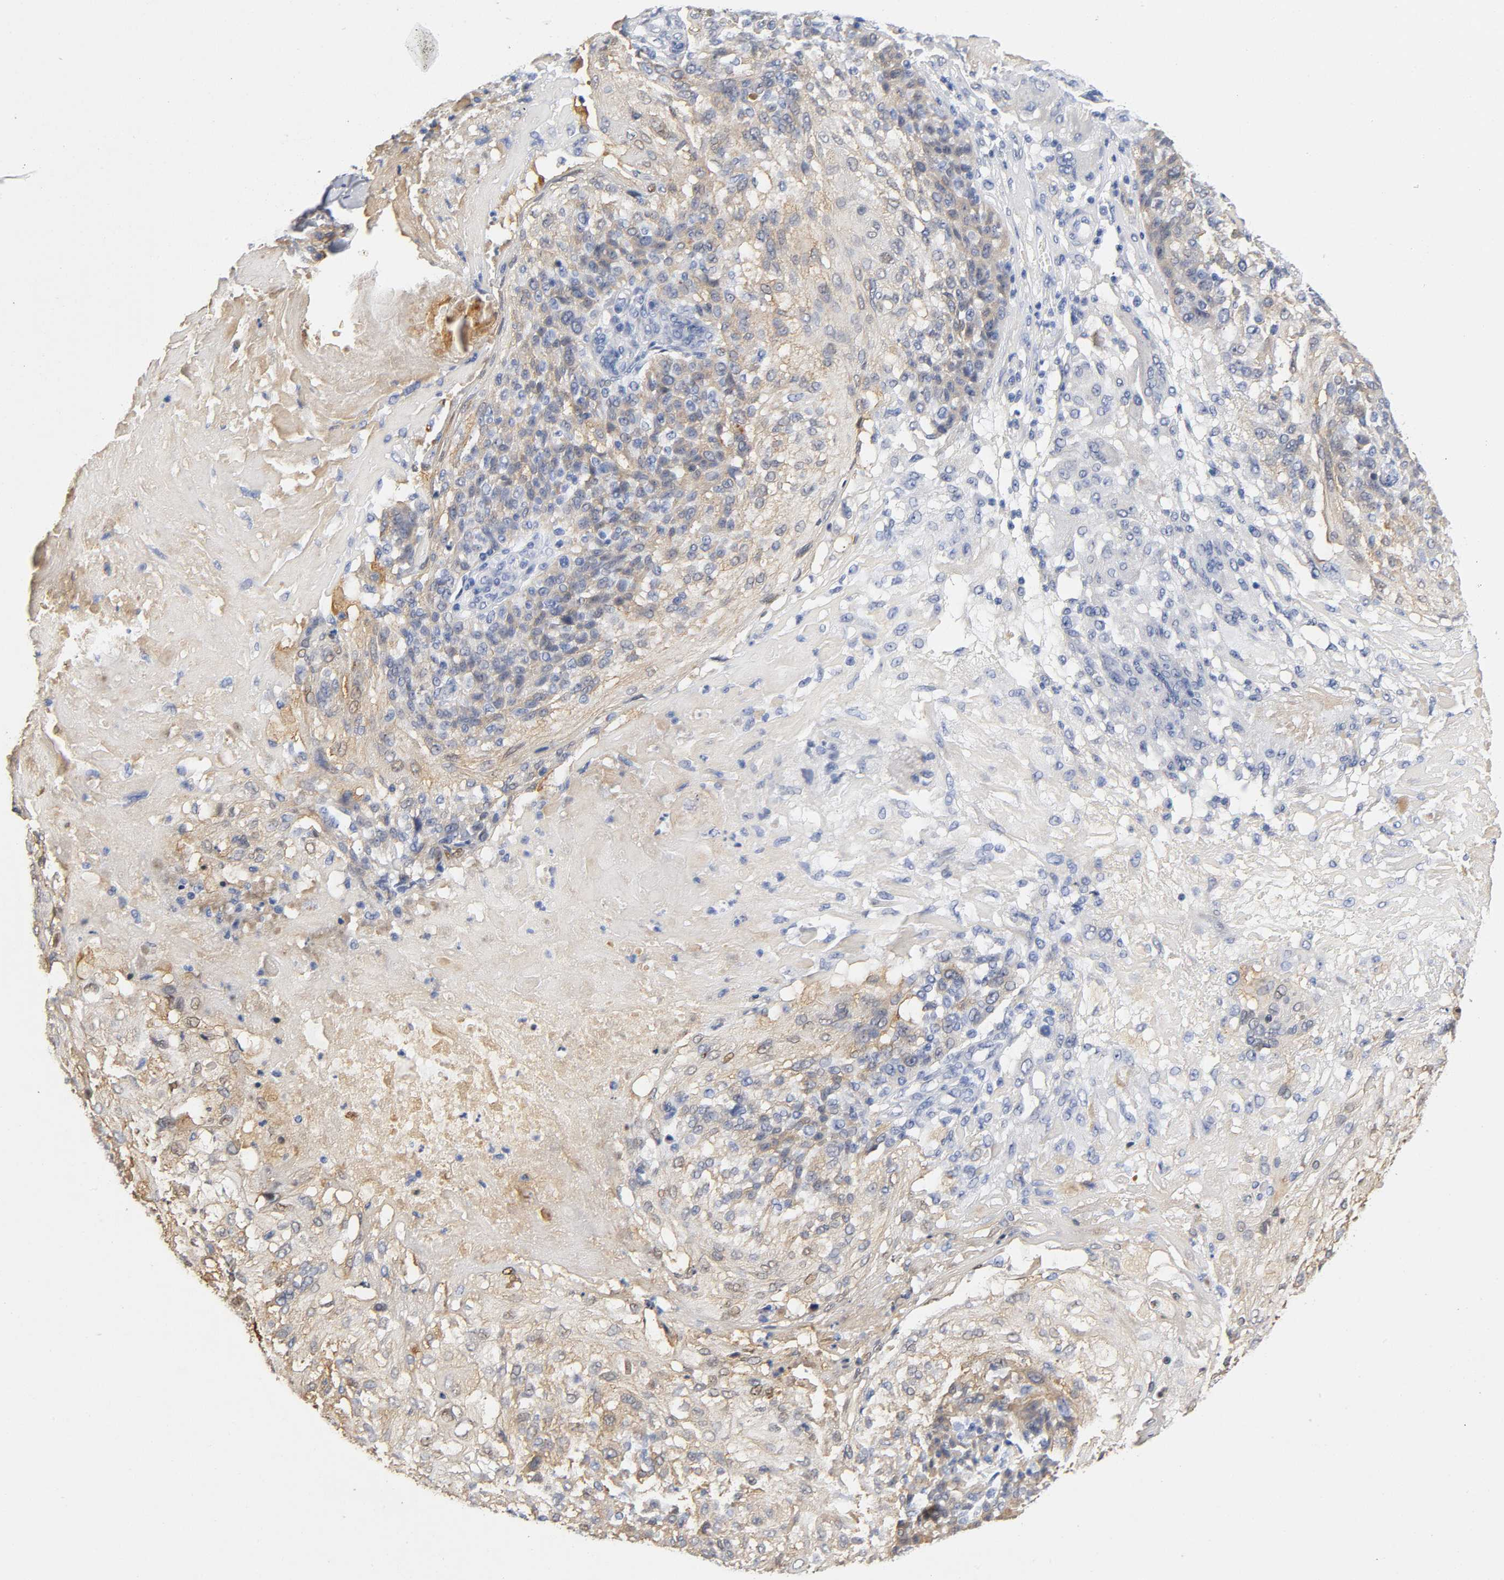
{"staining": {"intensity": "moderate", "quantity": ">75%", "location": "cytoplasmic/membranous"}, "tissue": "skin cancer", "cell_type": "Tumor cells", "image_type": "cancer", "snomed": [{"axis": "morphology", "description": "Normal tissue, NOS"}, {"axis": "morphology", "description": "Squamous cell carcinoma, NOS"}, {"axis": "topography", "description": "Skin"}], "caption": "This image displays immunohistochemistry staining of human skin squamous cell carcinoma, with medium moderate cytoplasmic/membranous expression in about >75% of tumor cells.", "gene": "TNC", "patient": {"sex": "female", "age": 83}}